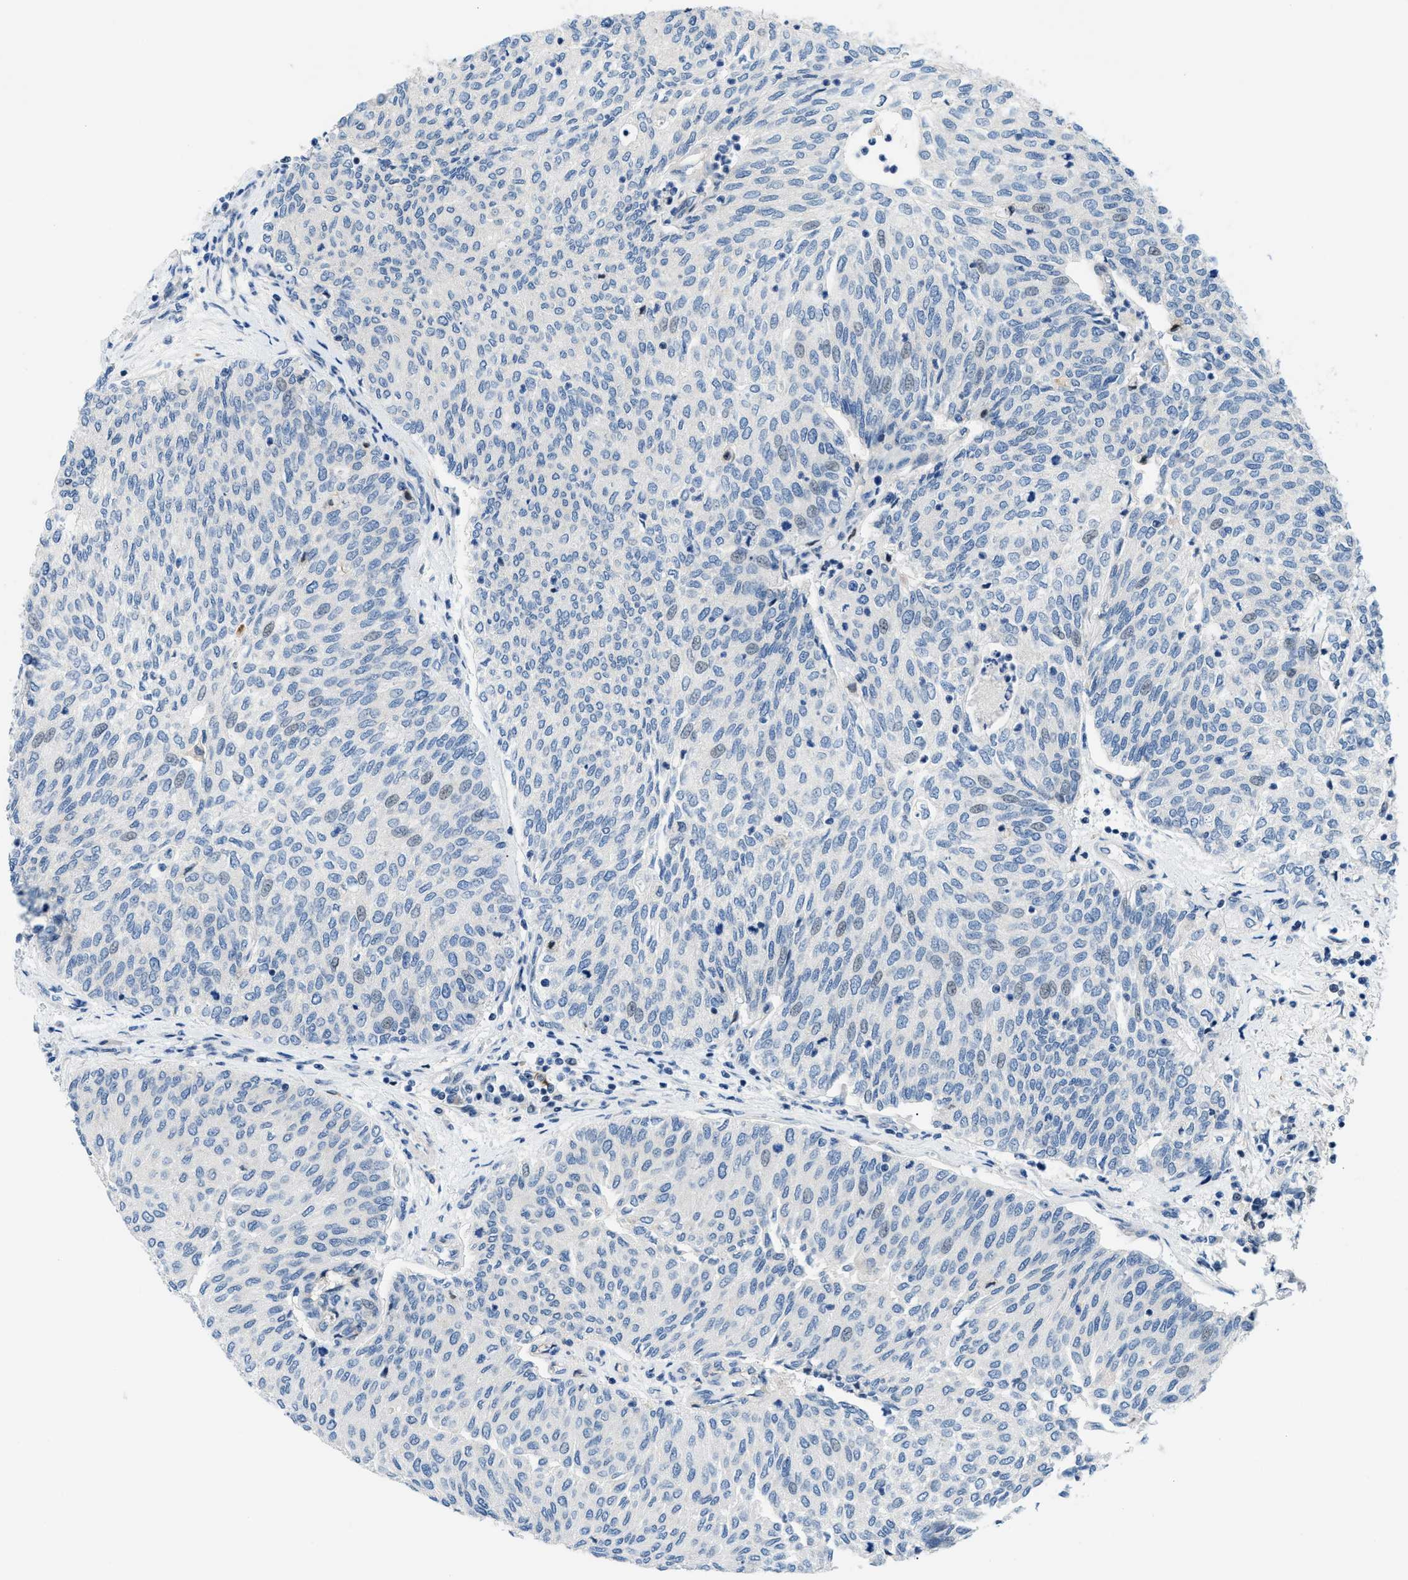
{"staining": {"intensity": "weak", "quantity": "<25%", "location": "nuclear"}, "tissue": "urothelial cancer", "cell_type": "Tumor cells", "image_type": "cancer", "snomed": [{"axis": "morphology", "description": "Urothelial carcinoma, Low grade"}, {"axis": "topography", "description": "Urinary bladder"}], "caption": "Tumor cells show no significant staining in urothelial carcinoma (low-grade).", "gene": "FDCSP", "patient": {"sex": "female", "age": 79}}